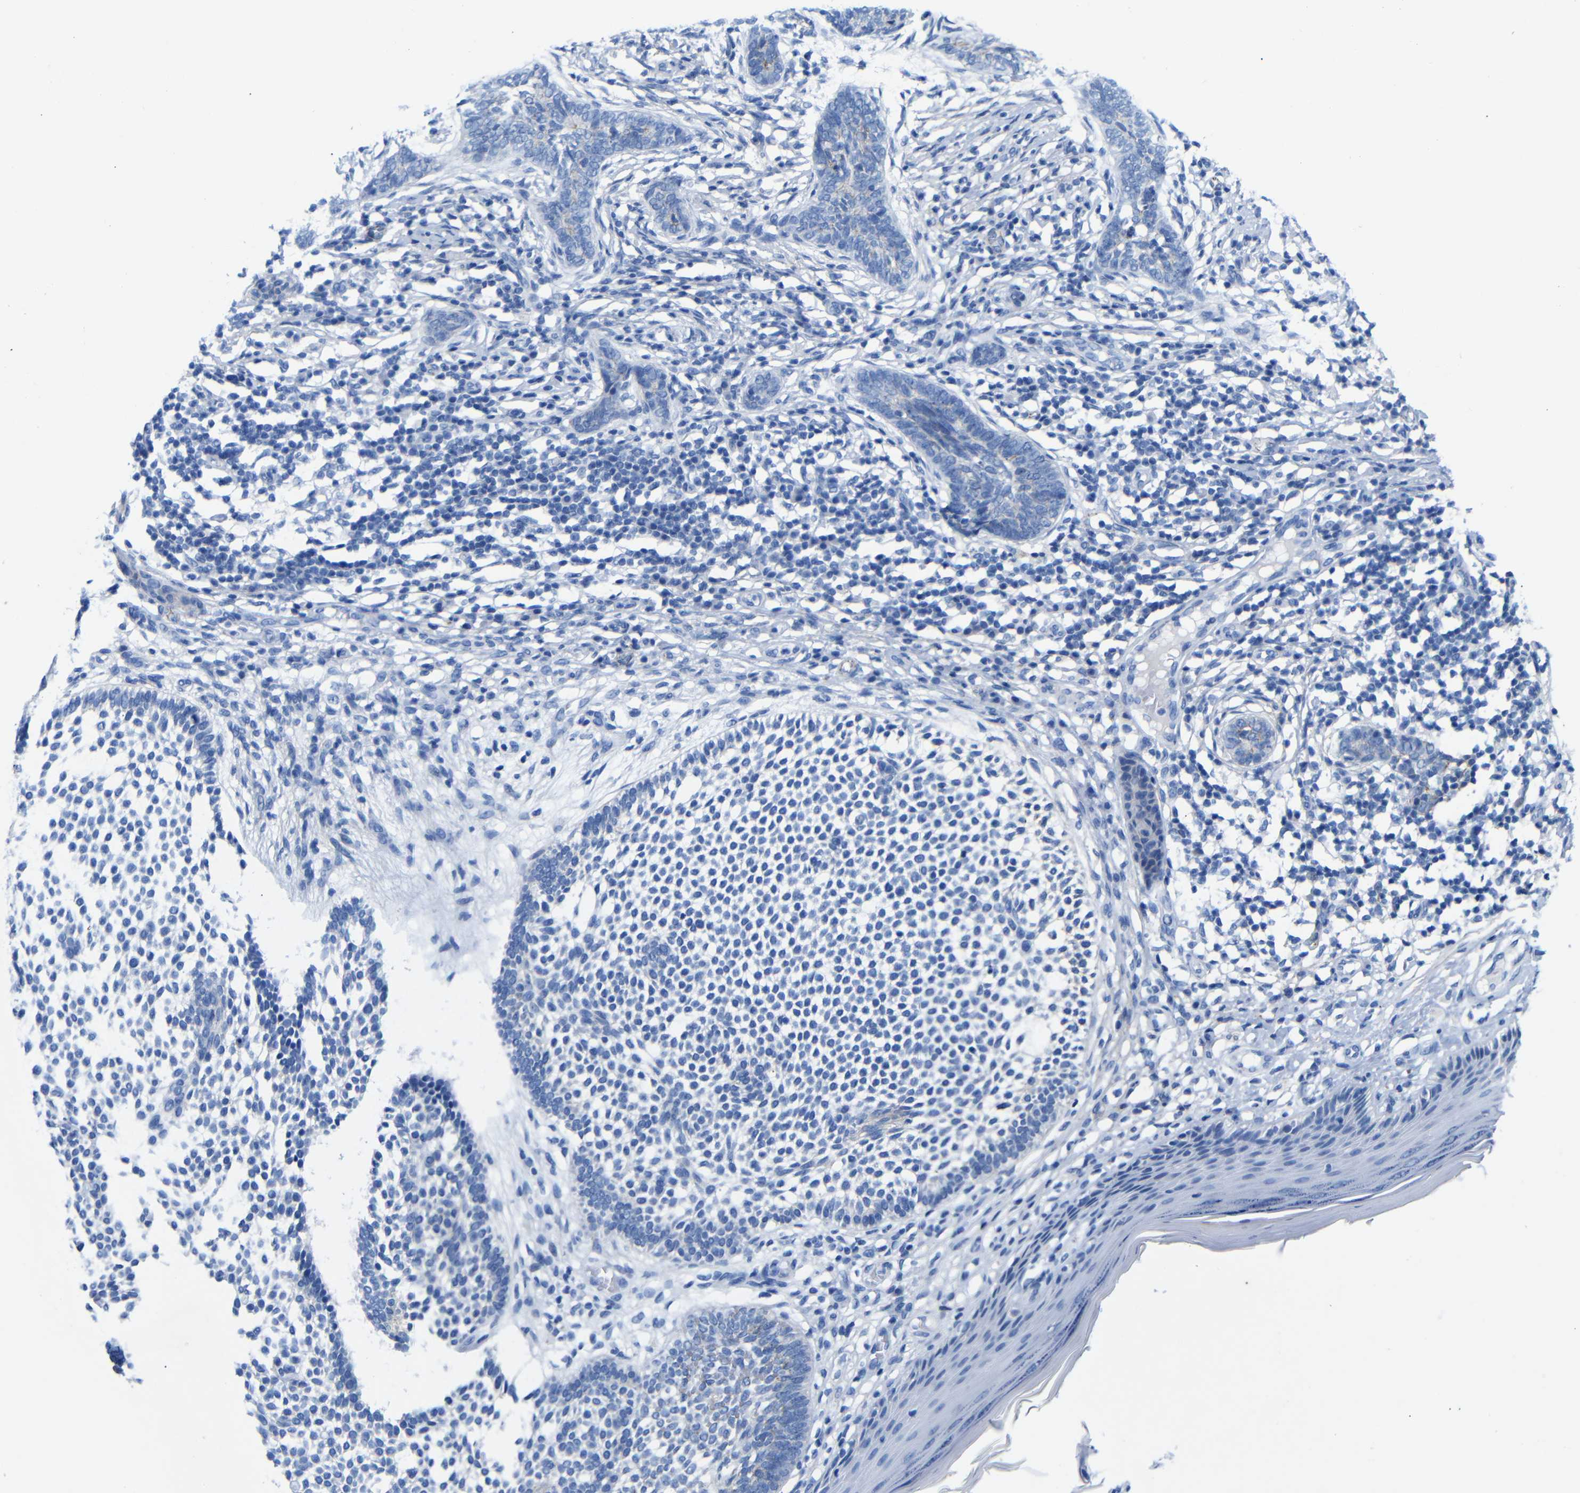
{"staining": {"intensity": "negative", "quantity": "none", "location": "none"}, "tissue": "skin cancer", "cell_type": "Tumor cells", "image_type": "cancer", "snomed": [{"axis": "morphology", "description": "Basal cell carcinoma"}, {"axis": "topography", "description": "Skin"}], "caption": "Image shows no significant protein staining in tumor cells of skin cancer (basal cell carcinoma).", "gene": "CGNL1", "patient": {"sex": "male", "age": 87}}